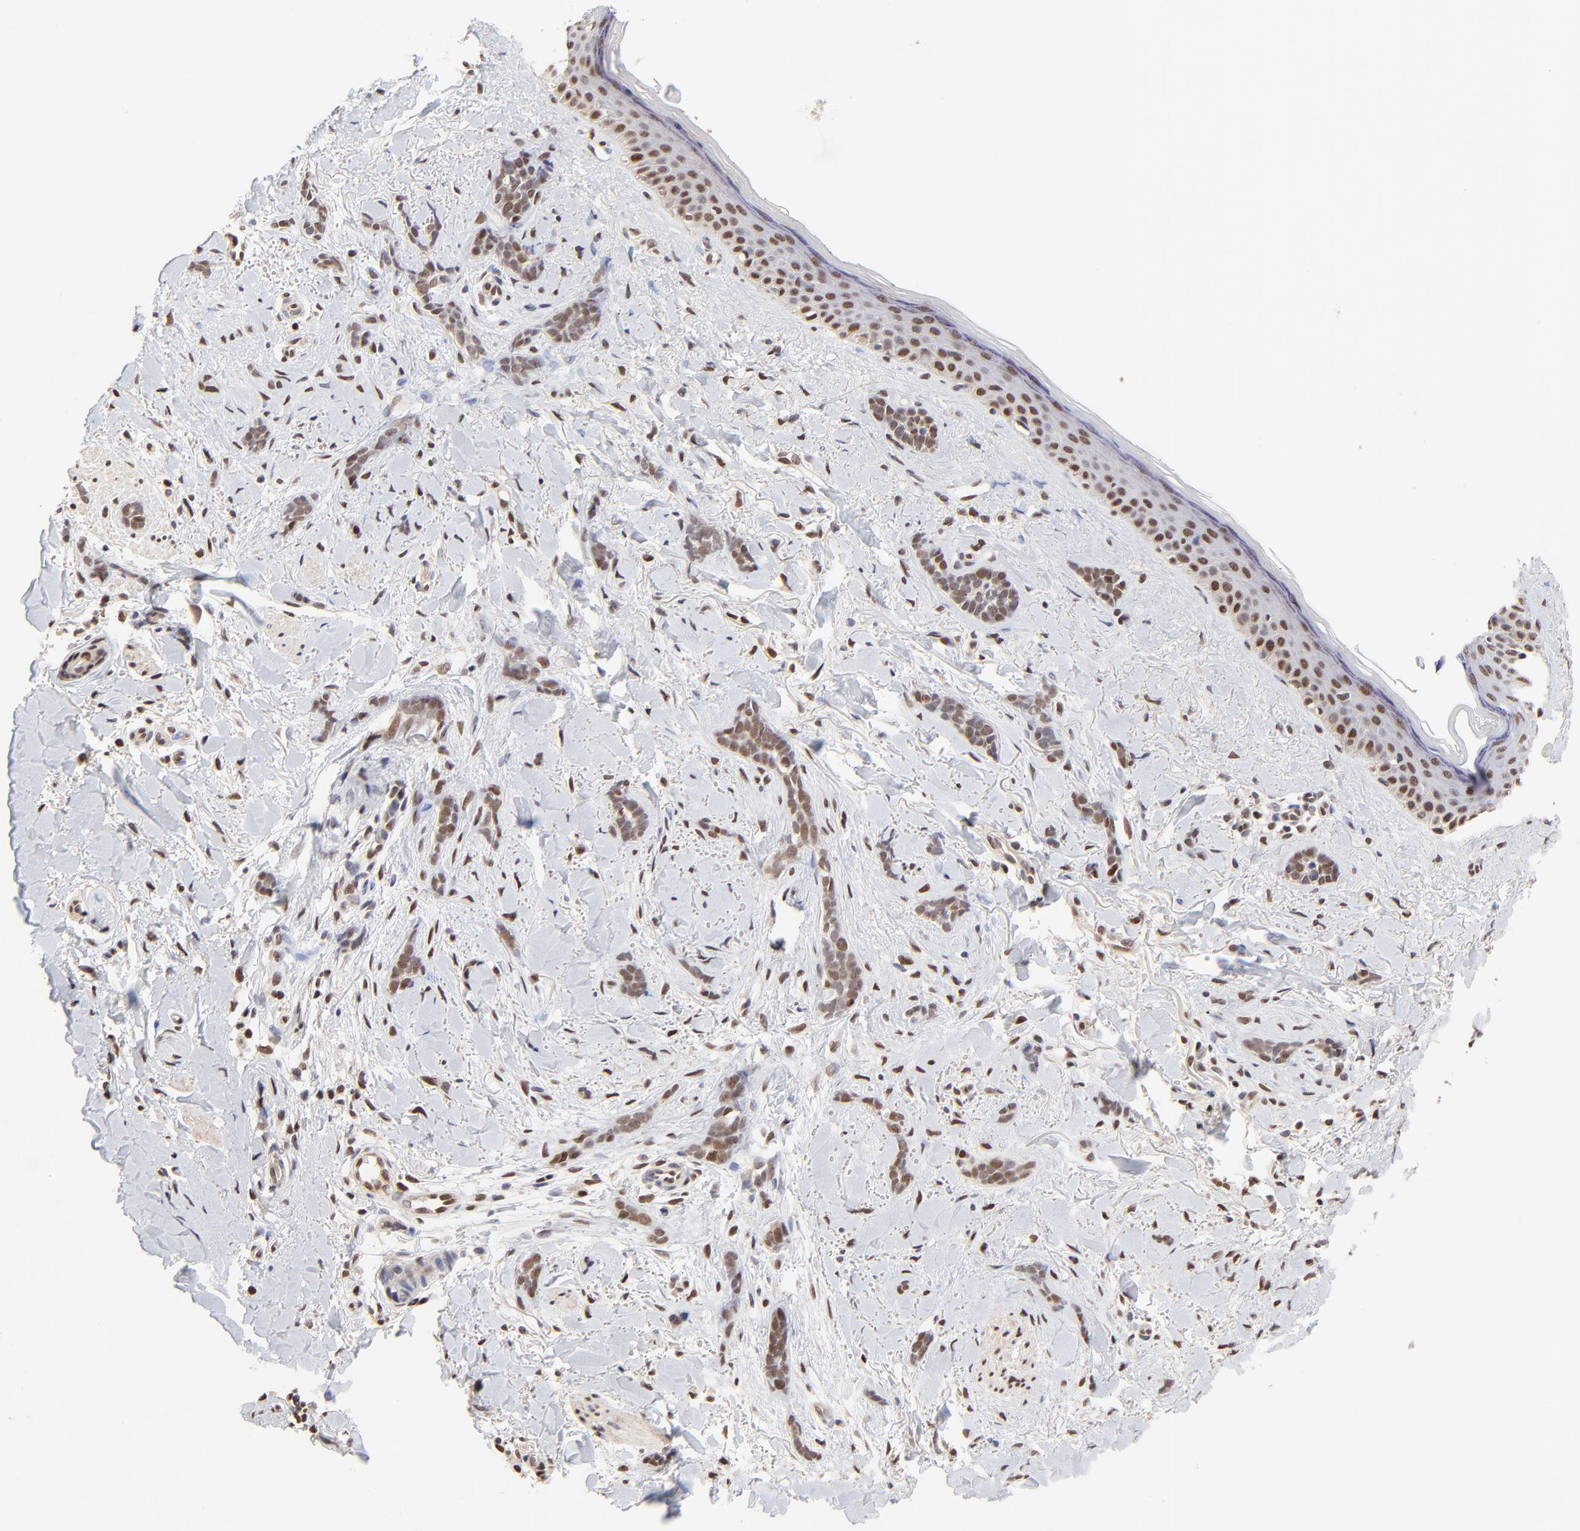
{"staining": {"intensity": "moderate", "quantity": ">75%", "location": "nuclear"}, "tissue": "skin cancer", "cell_type": "Tumor cells", "image_type": "cancer", "snomed": [{"axis": "morphology", "description": "Basal cell carcinoma"}, {"axis": "topography", "description": "Skin"}], "caption": "This is an image of IHC staining of skin basal cell carcinoma, which shows moderate staining in the nuclear of tumor cells.", "gene": "DSN1", "patient": {"sex": "female", "age": 37}}